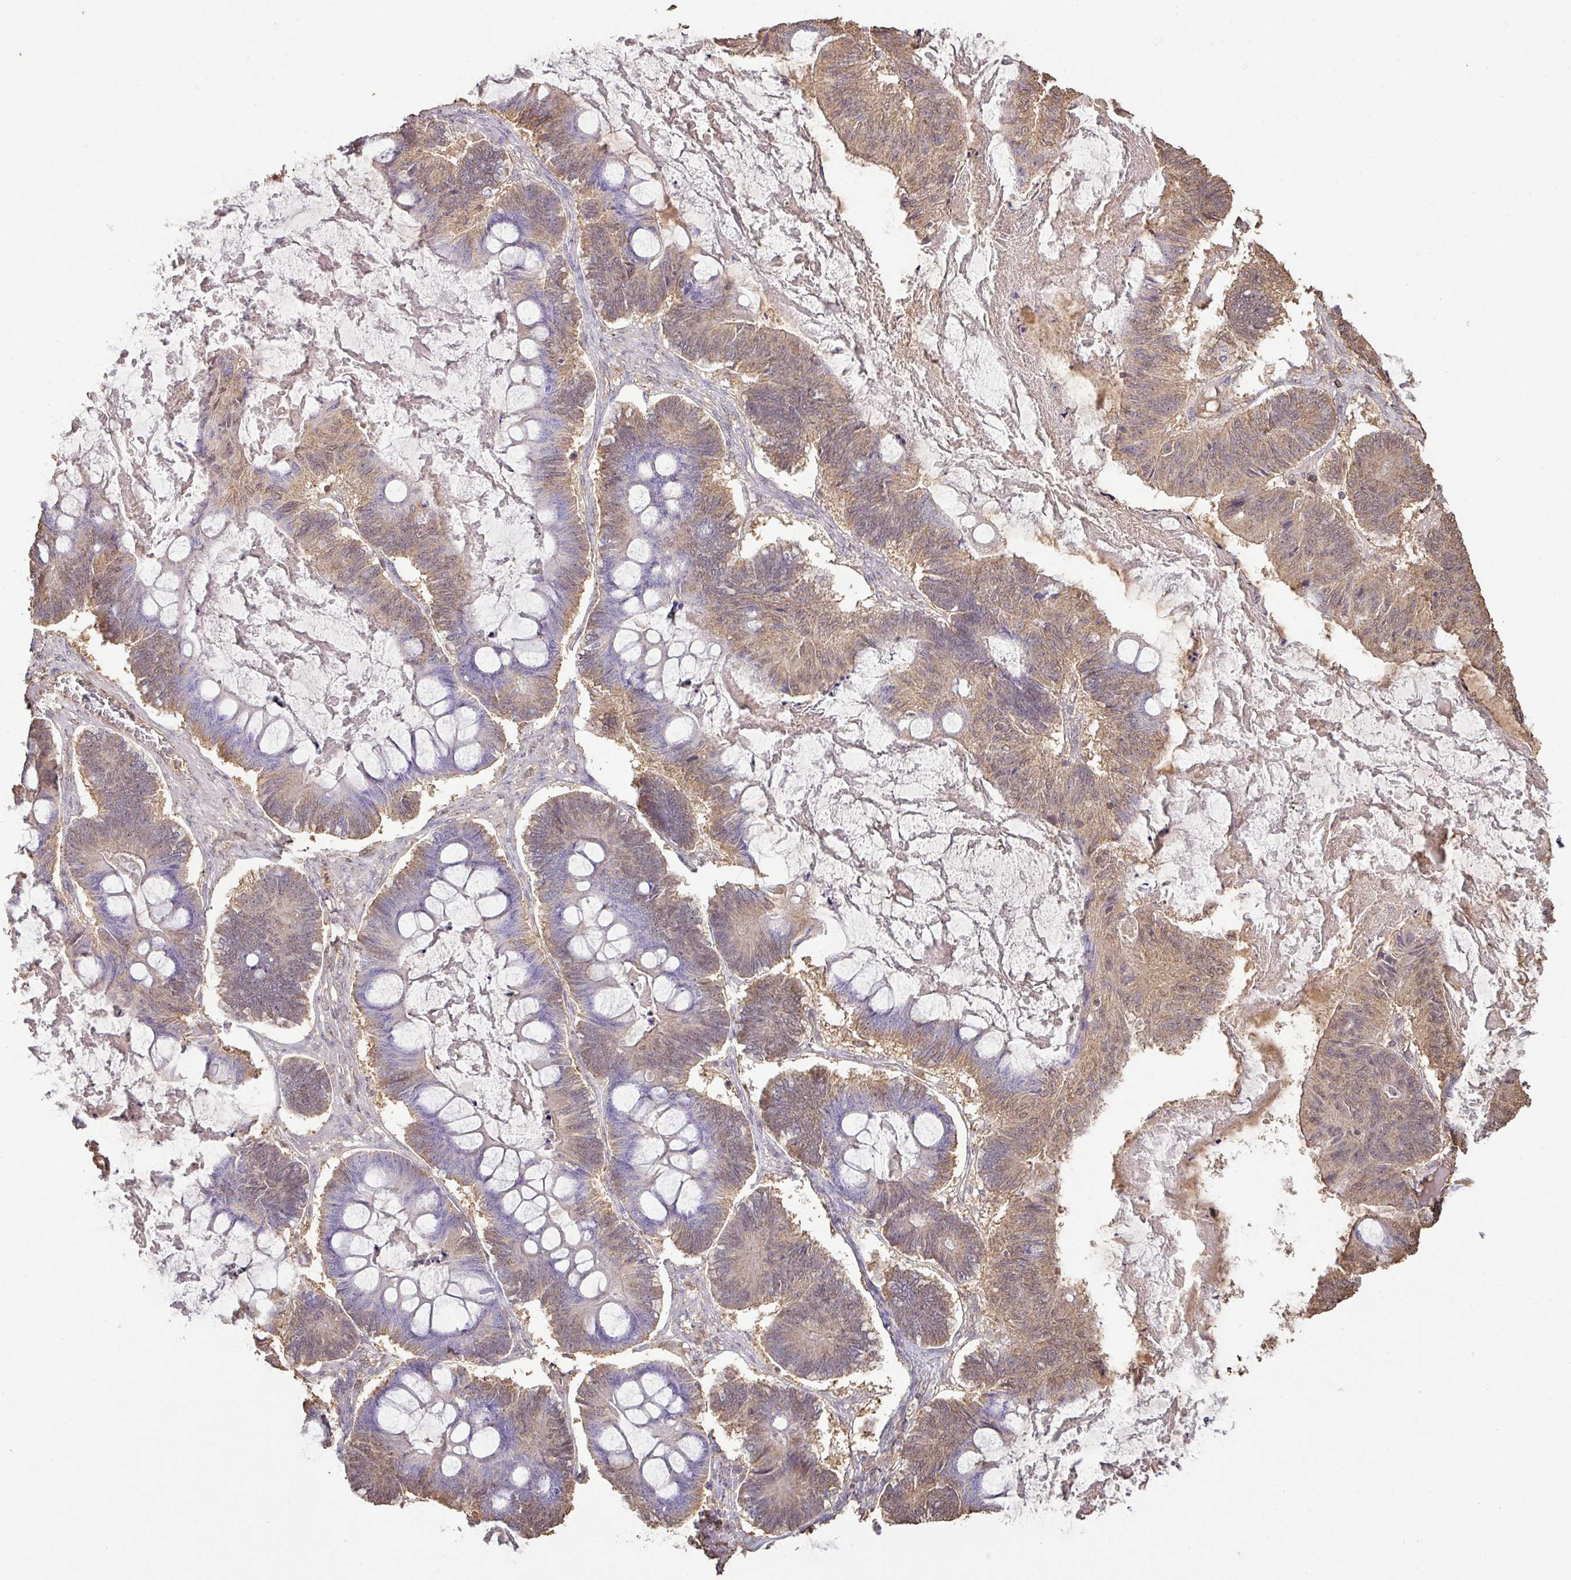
{"staining": {"intensity": "moderate", "quantity": "25%-75%", "location": "cytoplasmic/membranous"}, "tissue": "ovarian cancer", "cell_type": "Tumor cells", "image_type": "cancer", "snomed": [{"axis": "morphology", "description": "Cystadenocarcinoma, mucinous, NOS"}, {"axis": "topography", "description": "Ovary"}], "caption": "Mucinous cystadenocarcinoma (ovarian) stained with DAB (3,3'-diaminobenzidine) IHC displays medium levels of moderate cytoplasmic/membranous expression in approximately 25%-75% of tumor cells.", "gene": "ATAT1", "patient": {"sex": "female", "age": 61}}